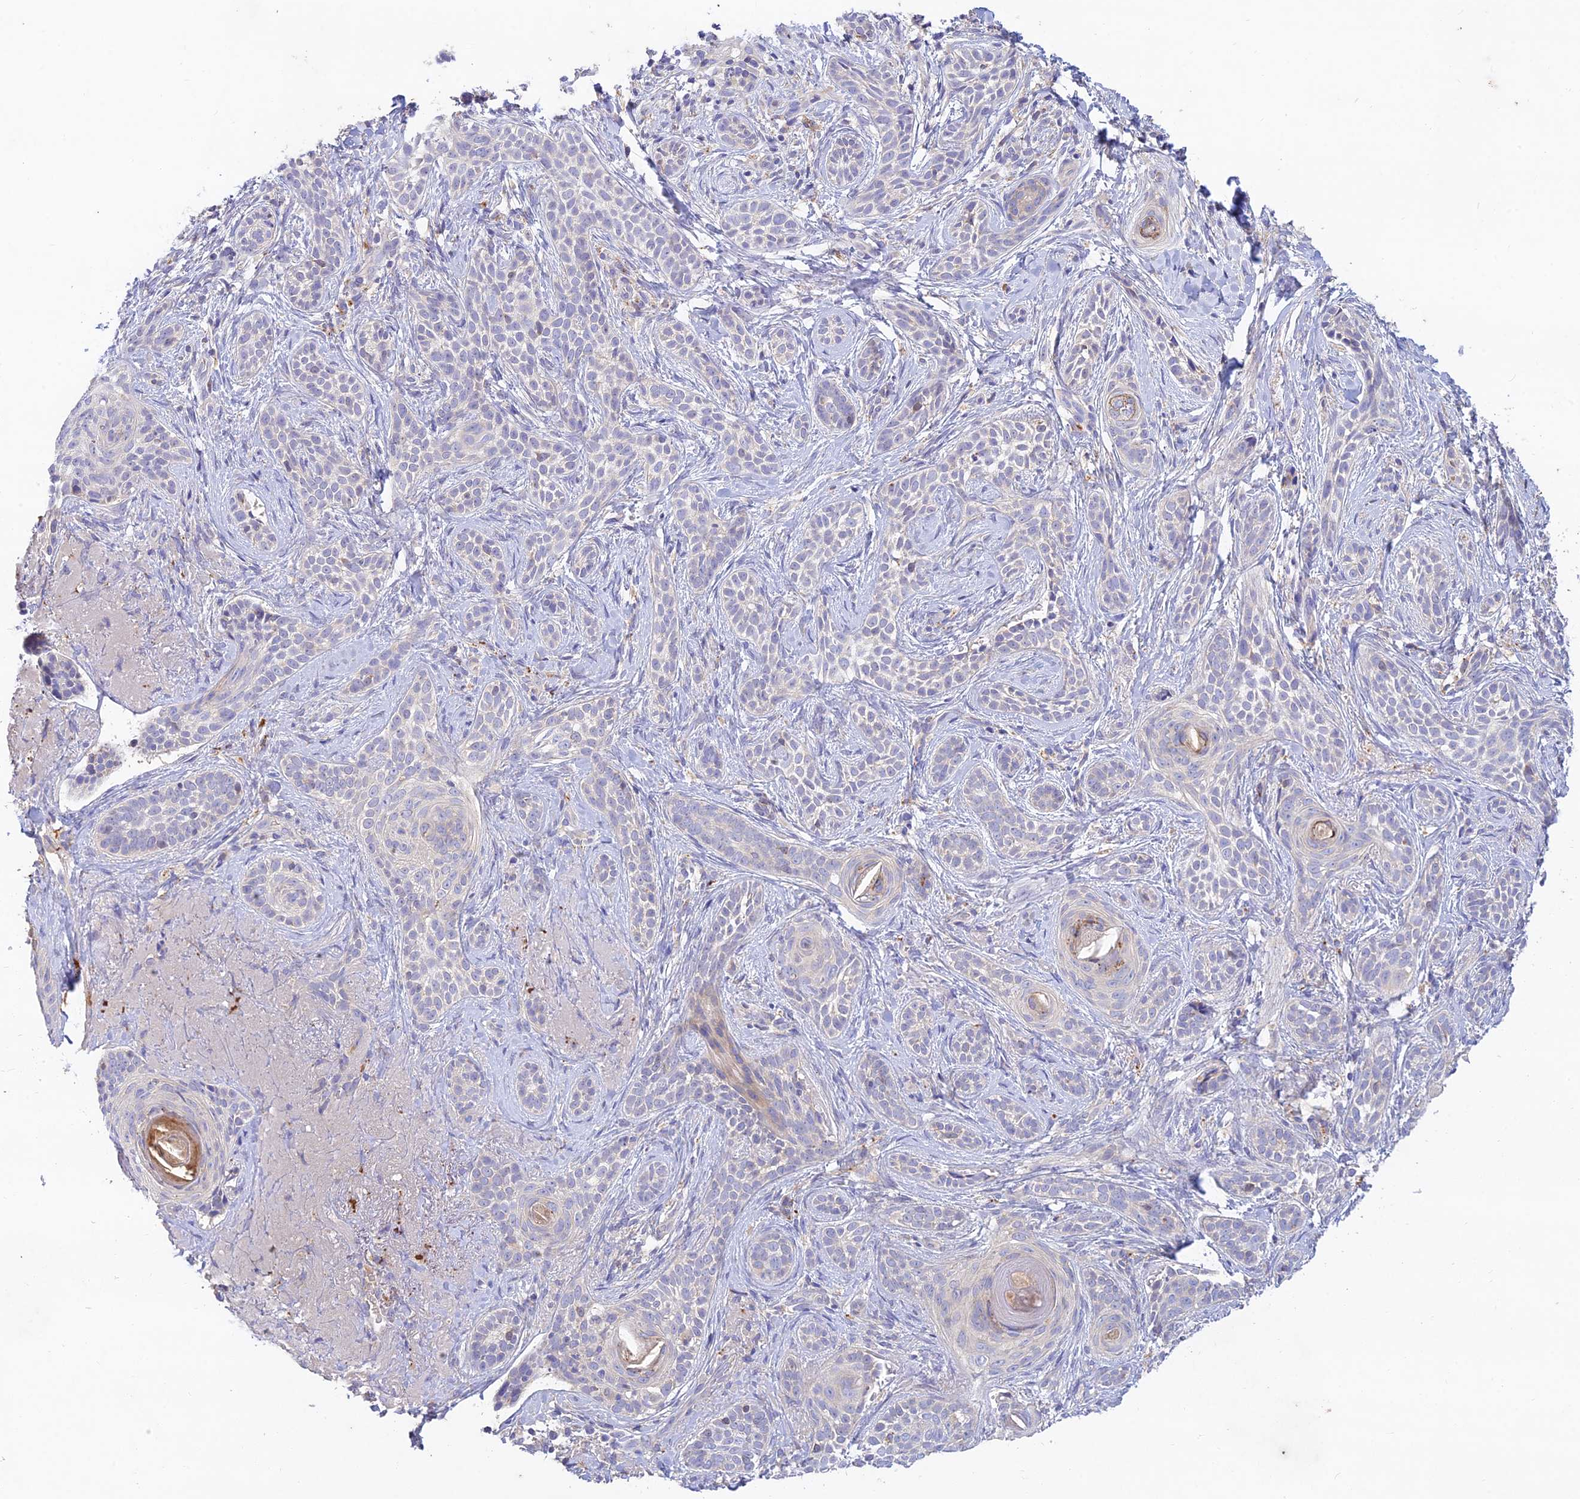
{"staining": {"intensity": "negative", "quantity": "none", "location": "none"}, "tissue": "skin cancer", "cell_type": "Tumor cells", "image_type": "cancer", "snomed": [{"axis": "morphology", "description": "Basal cell carcinoma"}, {"axis": "topography", "description": "Skin"}], "caption": "Tumor cells show no significant staining in skin basal cell carcinoma. (DAB (3,3'-diaminobenzidine) immunohistochemistry with hematoxylin counter stain).", "gene": "ACSM5", "patient": {"sex": "male", "age": 71}}